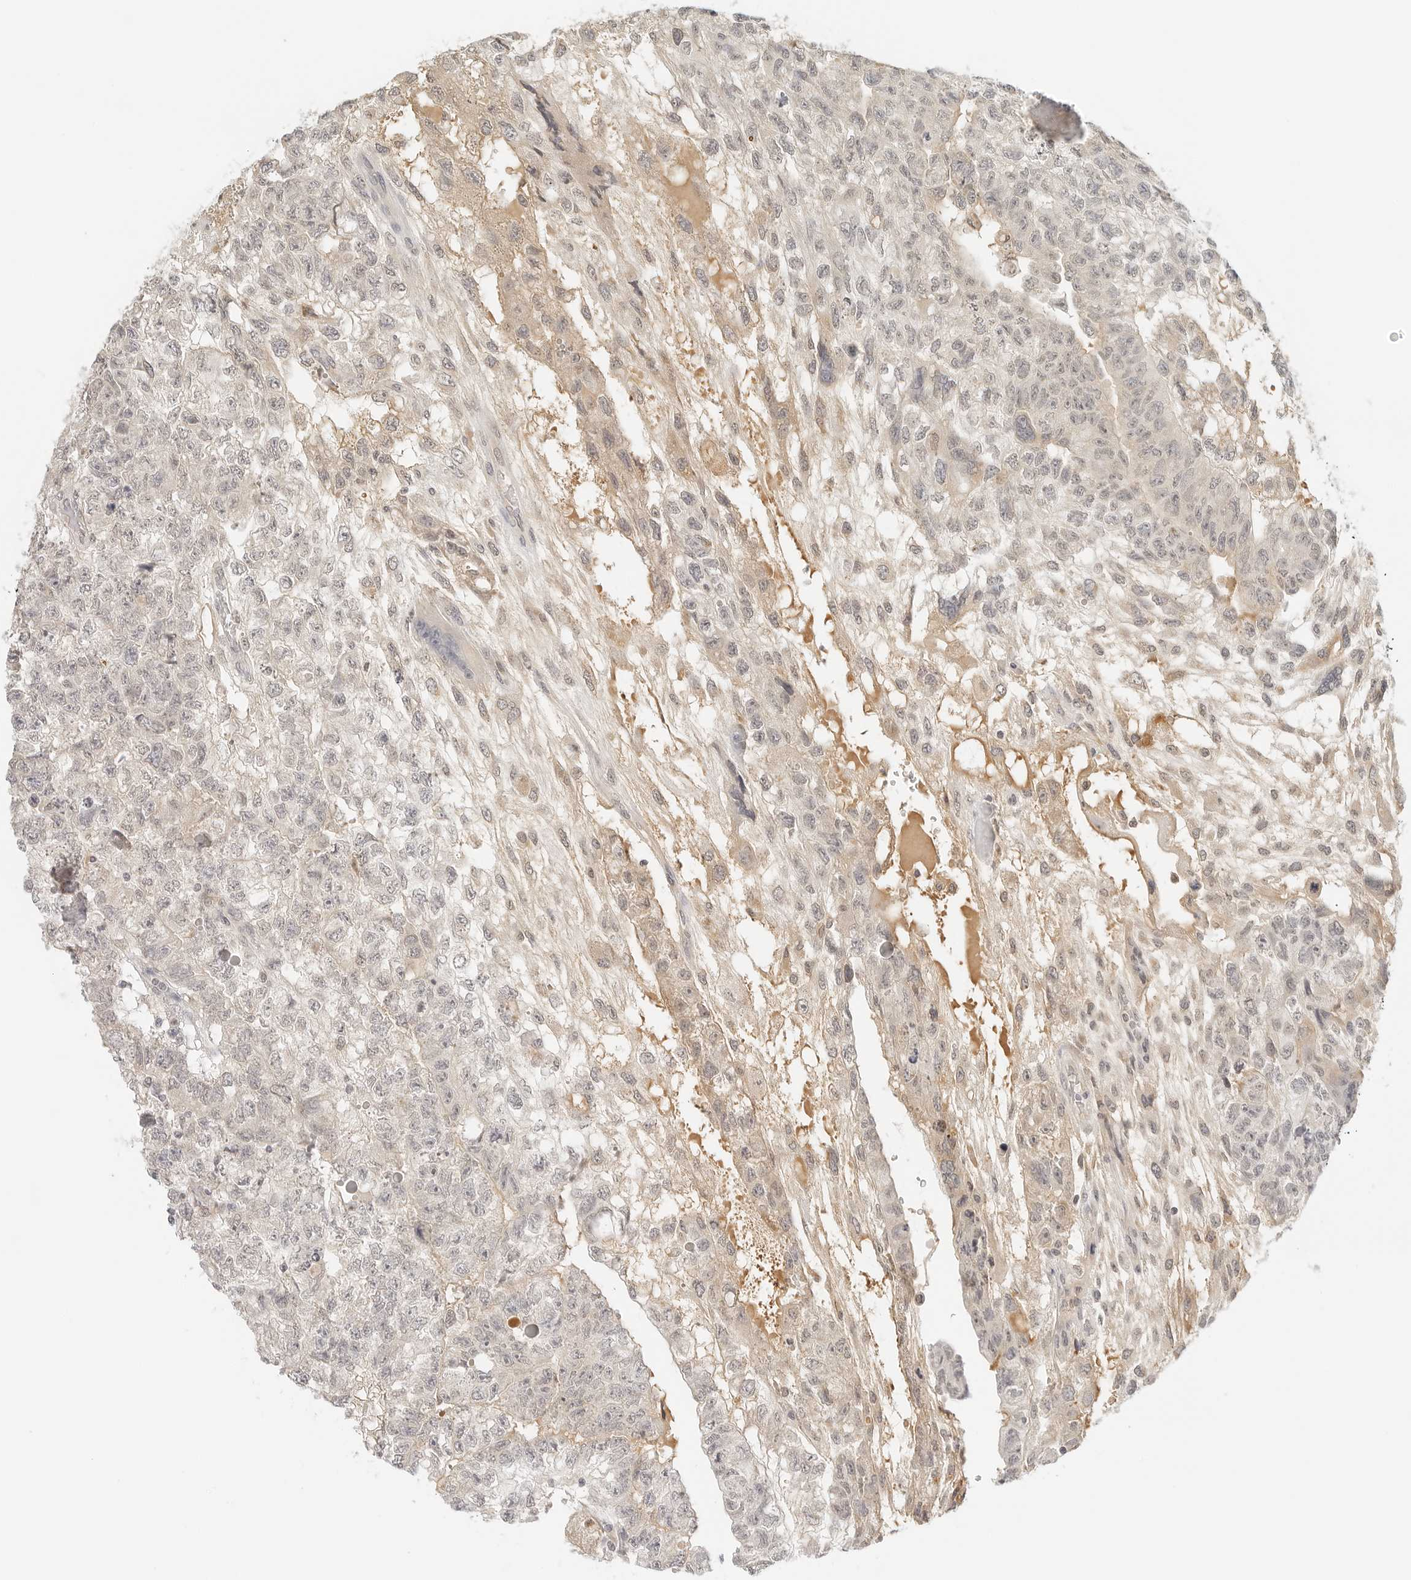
{"staining": {"intensity": "weak", "quantity": "<25%", "location": "cytoplasmic/membranous"}, "tissue": "testis cancer", "cell_type": "Tumor cells", "image_type": "cancer", "snomed": [{"axis": "morphology", "description": "Carcinoma, Embryonal, NOS"}, {"axis": "topography", "description": "Testis"}], "caption": "The photomicrograph demonstrates no significant expression in tumor cells of testis cancer.", "gene": "NEO1", "patient": {"sex": "male", "age": 36}}